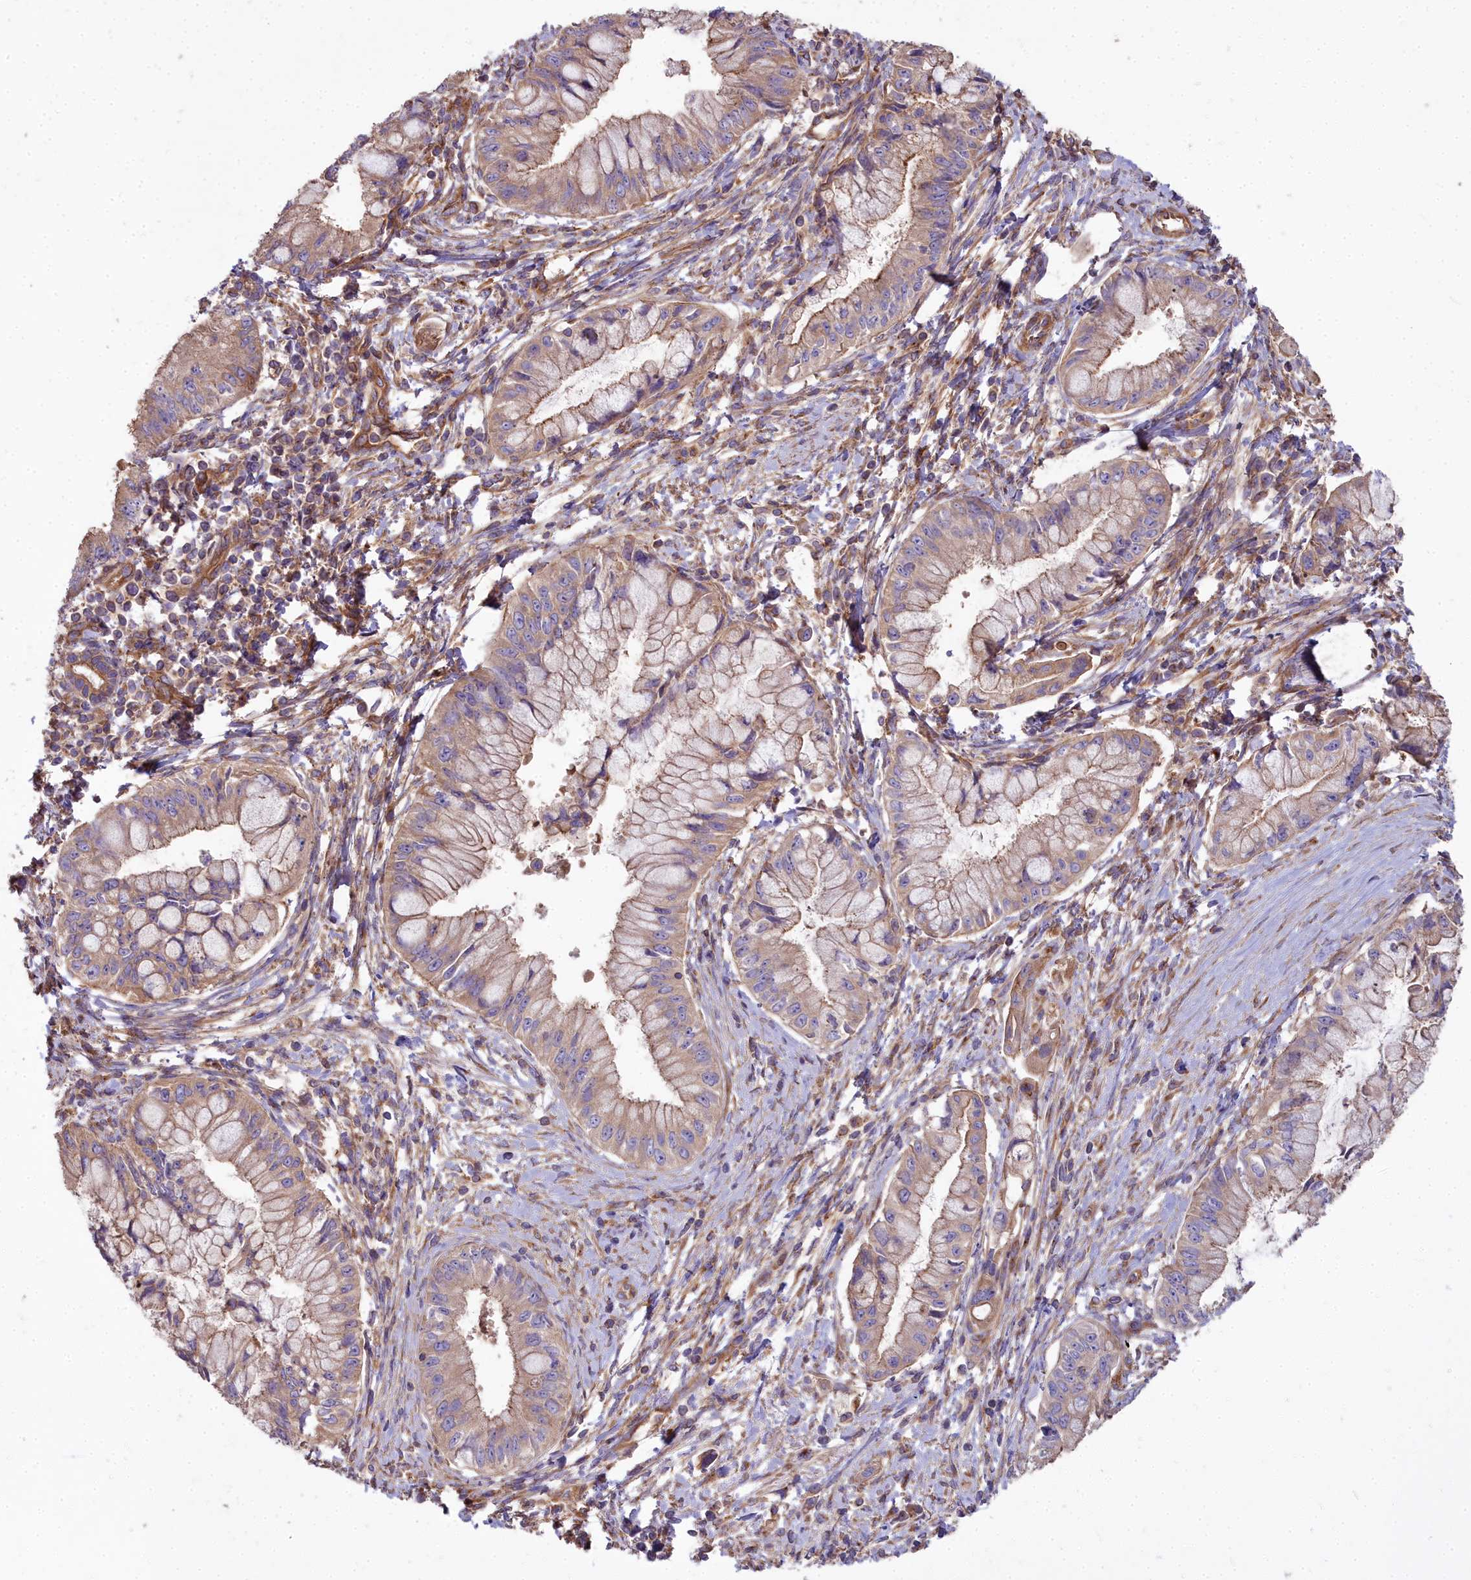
{"staining": {"intensity": "weak", "quantity": "25%-75%", "location": "cytoplasmic/membranous"}, "tissue": "pancreatic cancer", "cell_type": "Tumor cells", "image_type": "cancer", "snomed": [{"axis": "morphology", "description": "Adenocarcinoma, NOS"}, {"axis": "topography", "description": "Pancreas"}], "caption": "This is an image of IHC staining of pancreatic cancer, which shows weak expression in the cytoplasmic/membranous of tumor cells.", "gene": "DCTN3", "patient": {"sex": "male", "age": 48}}